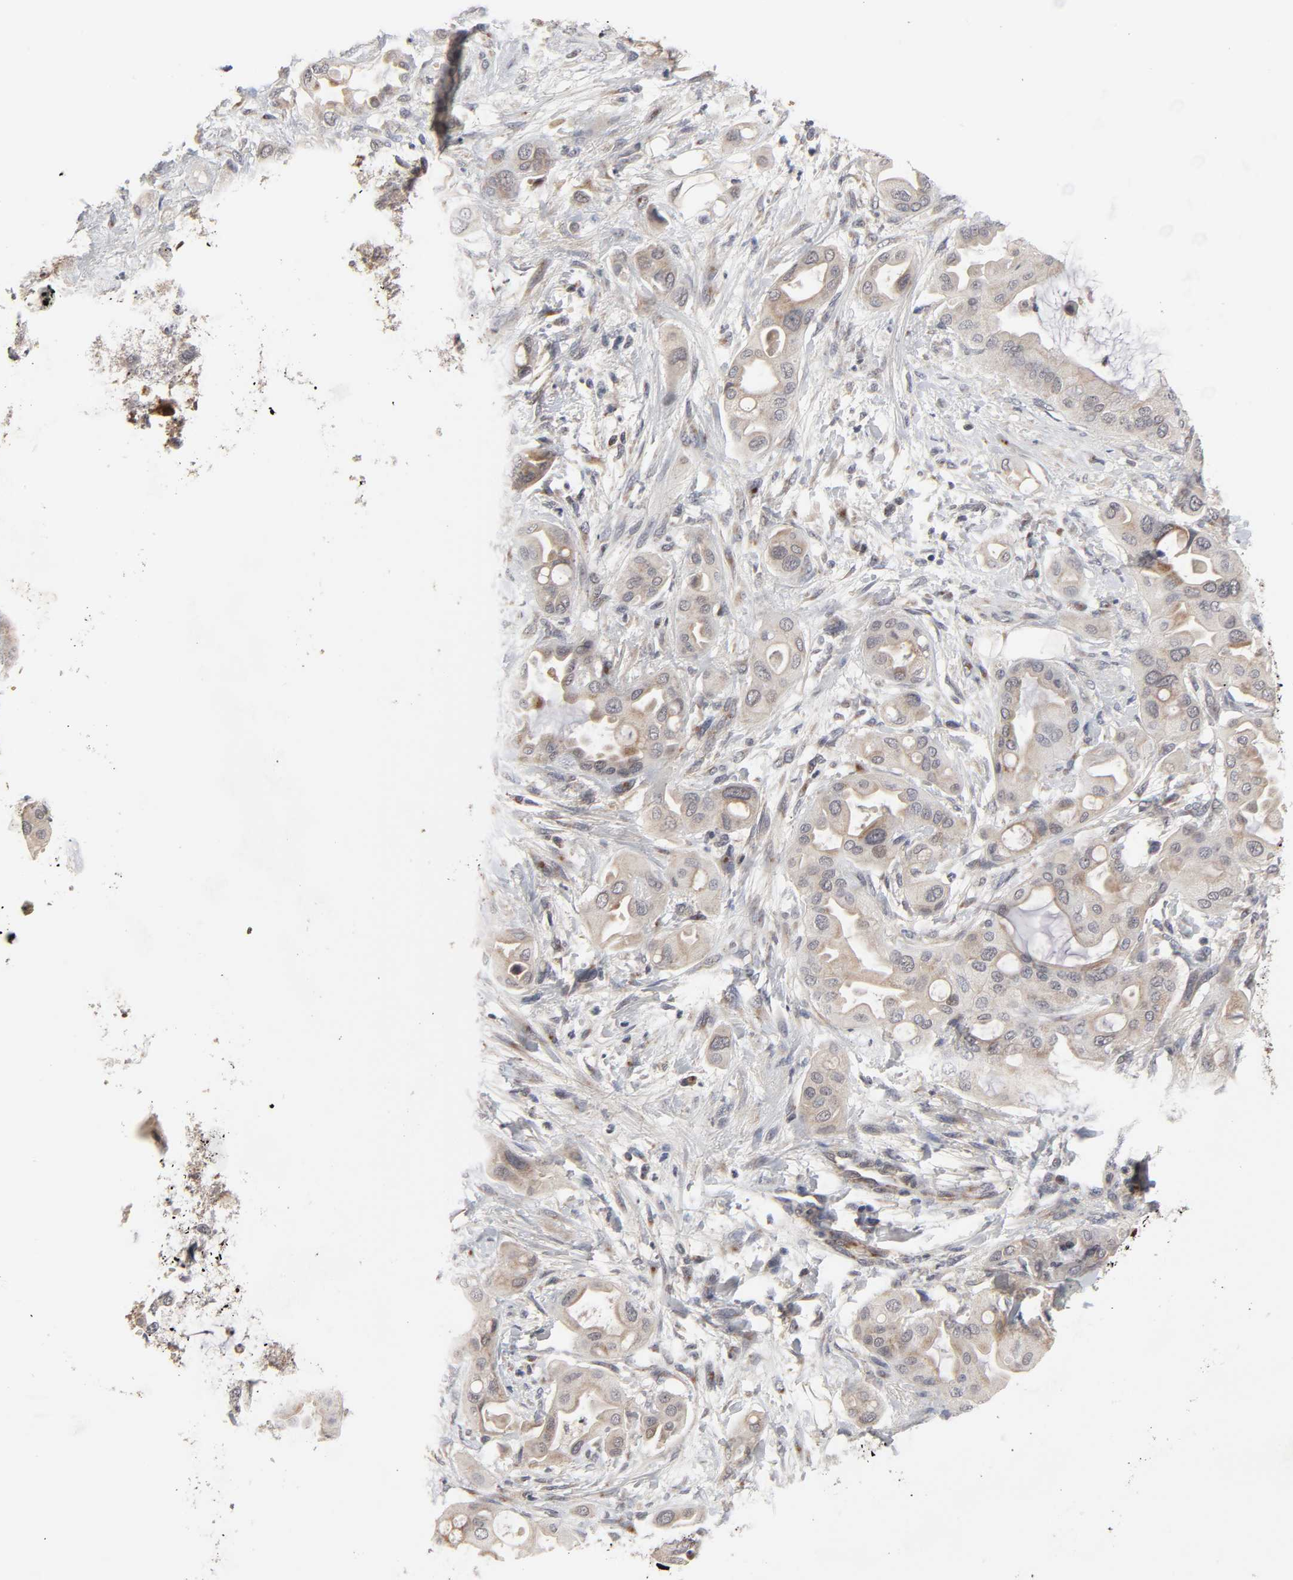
{"staining": {"intensity": "moderate", "quantity": ">75%", "location": "cytoplasmic/membranous"}, "tissue": "pancreatic cancer", "cell_type": "Tumor cells", "image_type": "cancer", "snomed": [{"axis": "morphology", "description": "Adenocarcinoma, NOS"}, {"axis": "morphology", "description": "Adenocarcinoma, metastatic, NOS"}, {"axis": "topography", "description": "Lymph node"}, {"axis": "topography", "description": "Pancreas"}, {"axis": "topography", "description": "Duodenum"}], "caption": "Tumor cells display moderate cytoplasmic/membranous positivity in about >75% of cells in pancreatic metastatic adenocarcinoma.", "gene": "AUH", "patient": {"sex": "female", "age": 64}}